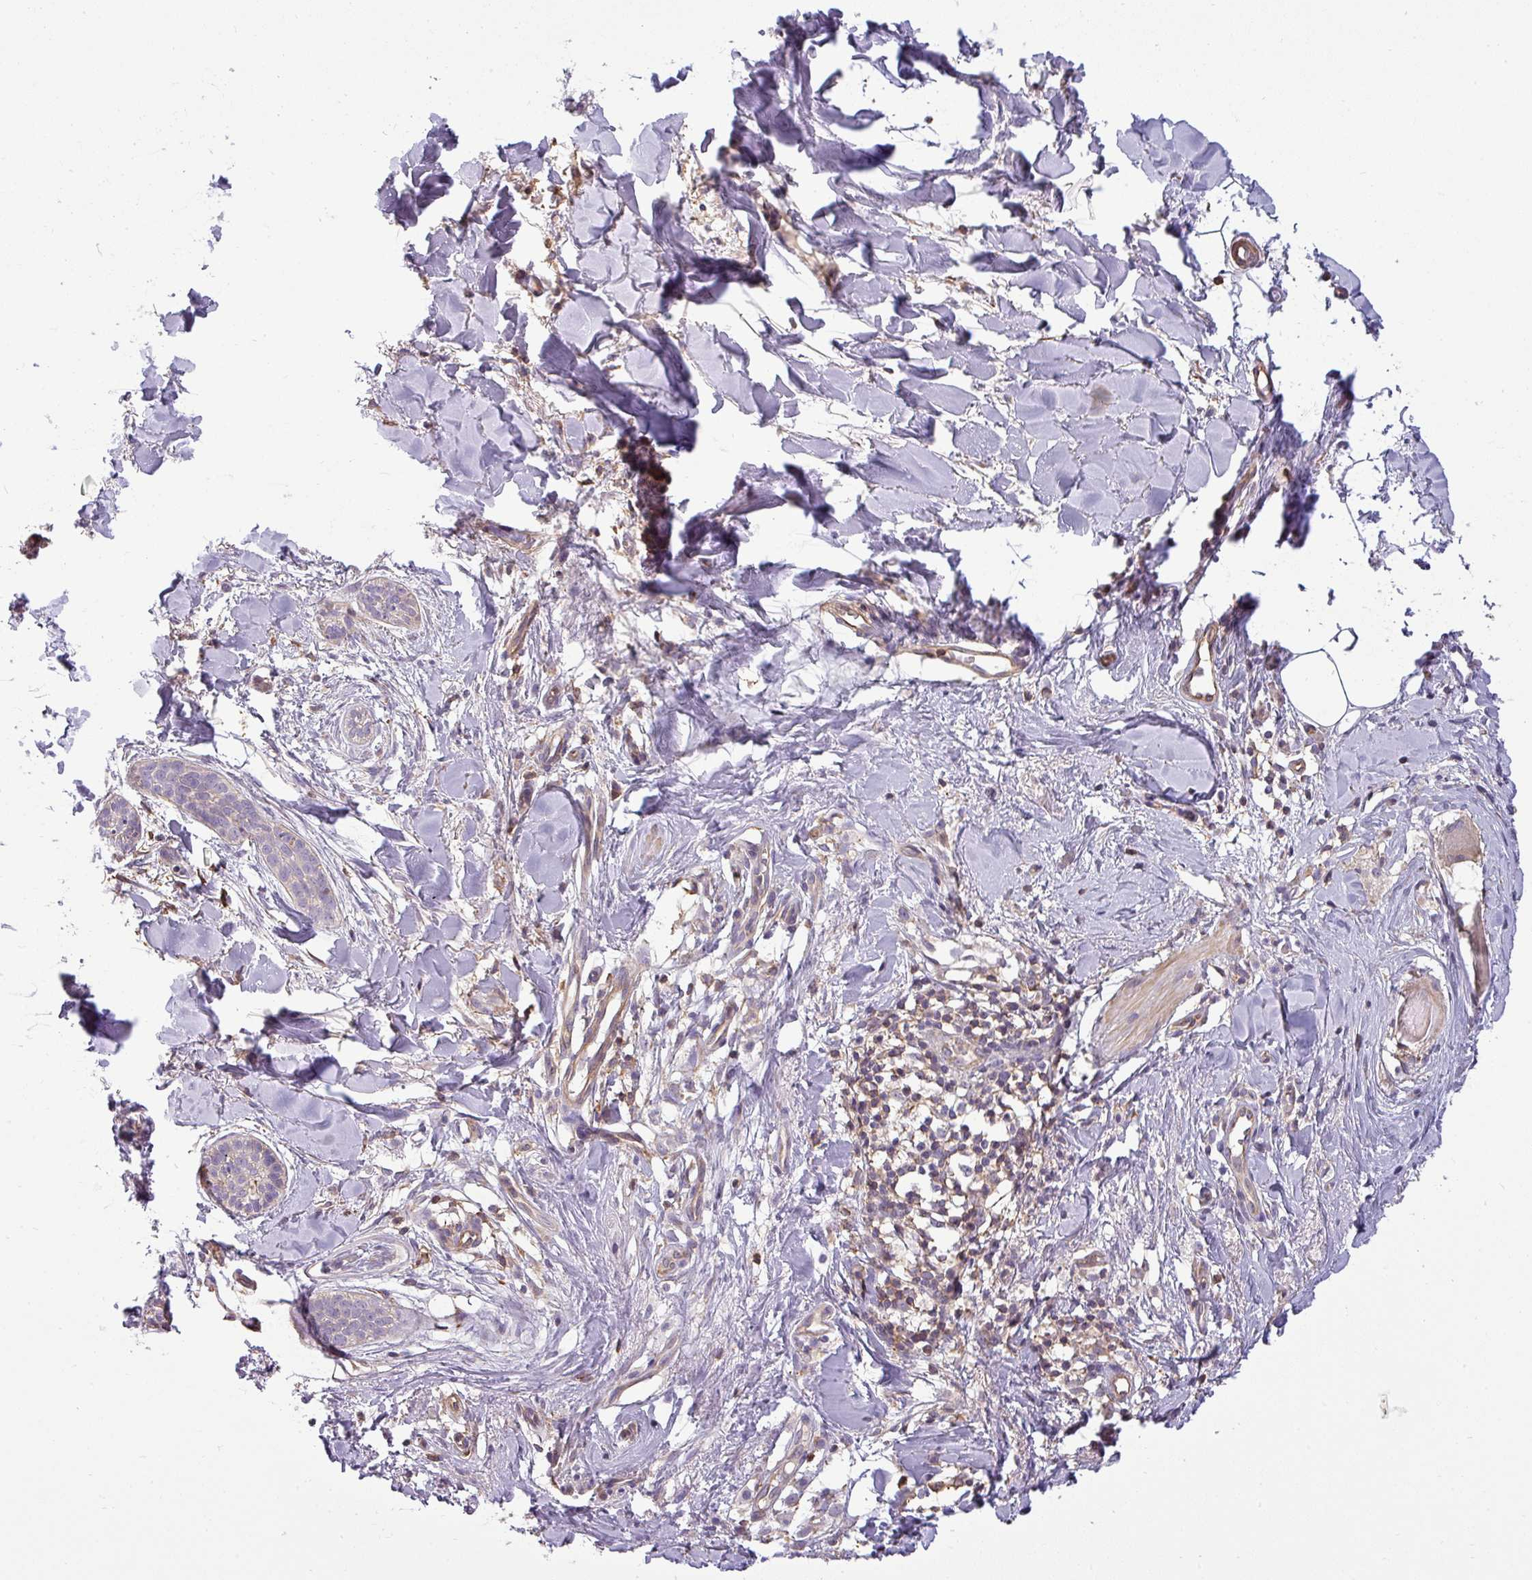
{"staining": {"intensity": "negative", "quantity": "none", "location": "none"}, "tissue": "skin cancer", "cell_type": "Tumor cells", "image_type": "cancer", "snomed": [{"axis": "morphology", "description": "Basal cell carcinoma"}, {"axis": "topography", "description": "Skin"}], "caption": "Immunohistochemical staining of human skin cancer exhibits no significant expression in tumor cells. (IHC, brightfield microscopy, high magnification).", "gene": "ZNF835", "patient": {"sex": "male", "age": 52}}